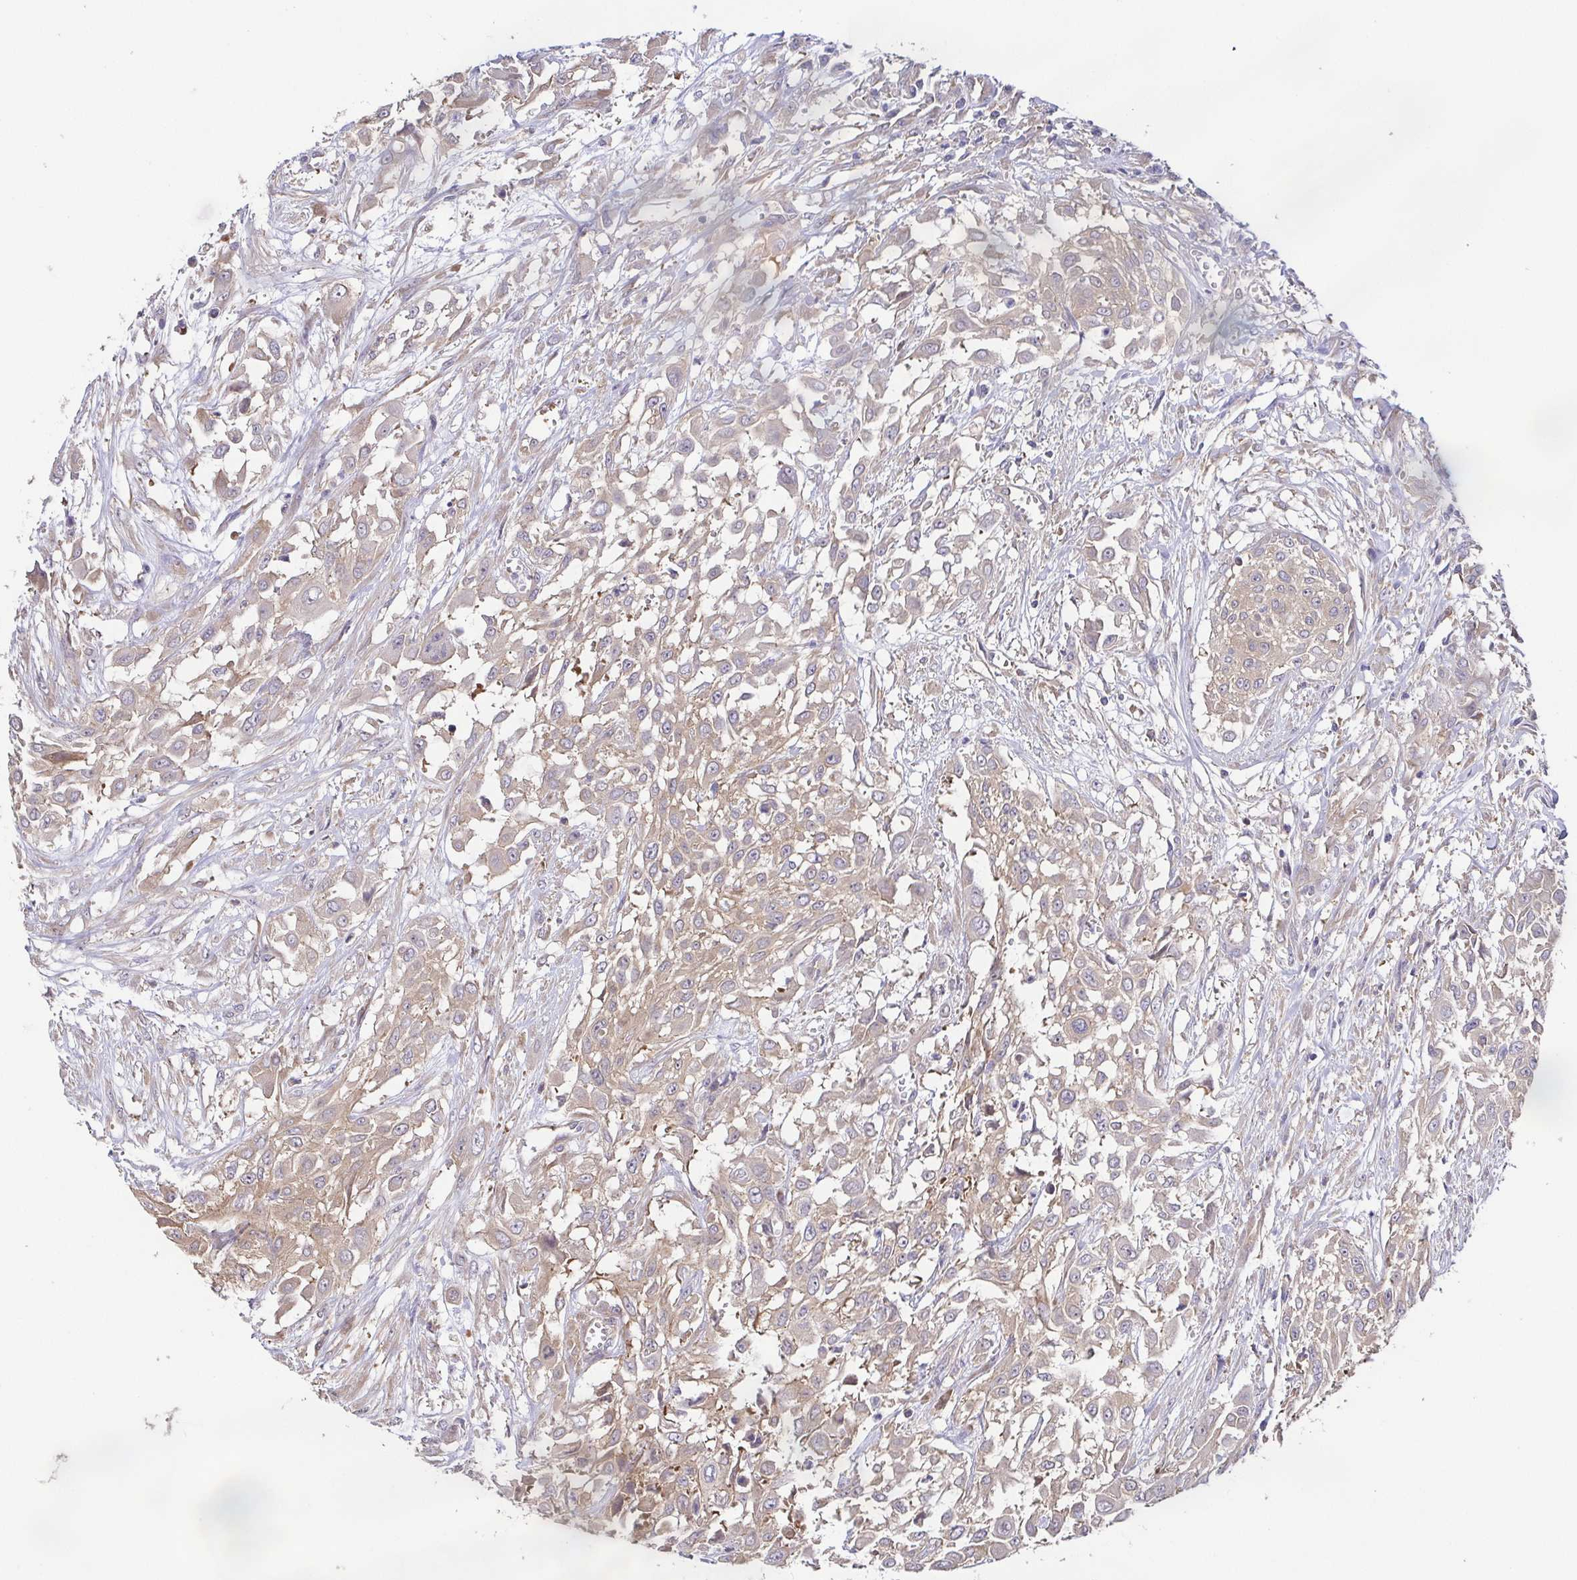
{"staining": {"intensity": "weak", "quantity": ">75%", "location": "cytoplasmic/membranous"}, "tissue": "urothelial cancer", "cell_type": "Tumor cells", "image_type": "cancer", "snomed": [{"axis": "morphology", "description": "Urothelial carcinoma, High grade"}, {"axis": "topography", "description": "Urinary bladder"}], "caption": "This is an image of IHC staining of urothelial cancer, which shows weak expression in the cytoplasmic/membranous of tumor cells.", "gene": "EIF3D", "patient": {"sex": "male", "age": 57}}